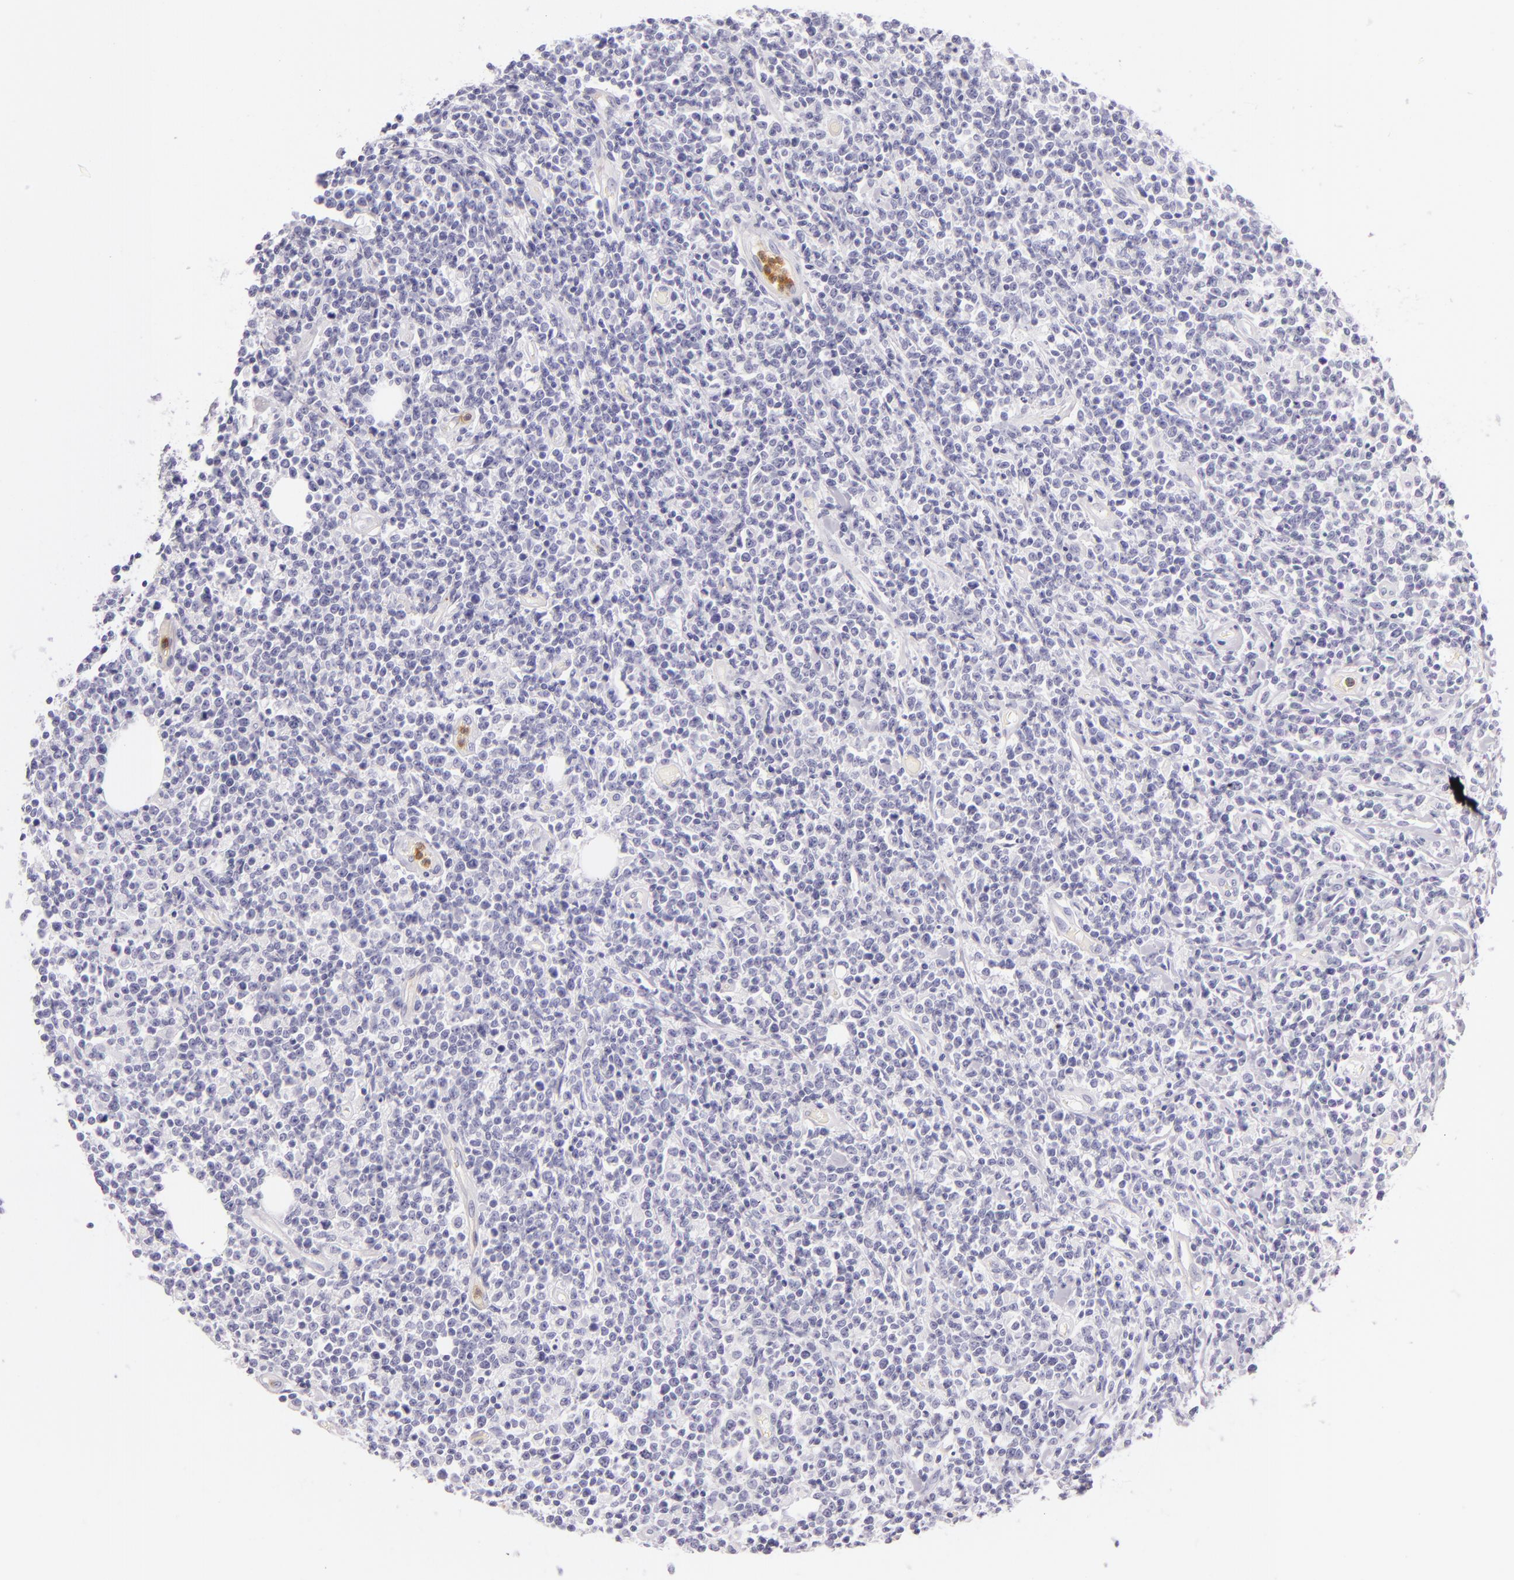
{"staining": {"intensity": "negative", "quantity": "none", "location": "none"}, "tissue": "lymphoma", "cell_type": "Tumor cells", "image_type": "cancer", "snomed": [{"axis": "morphology", "description": "Malignant lymphoma, non-Hodgkin's type, High grade"}, {"axis": "topography", "description": "Colon"}], "caption": "Histopathology image shows no significant protein staining in tumor cells of lymphoma. The staining is performed using DAB brown chromogen with nuclei counter-stained in using hematoxylin.", "gene": "CEACAM1", "patient": {"sex": "male", "age": 82}}